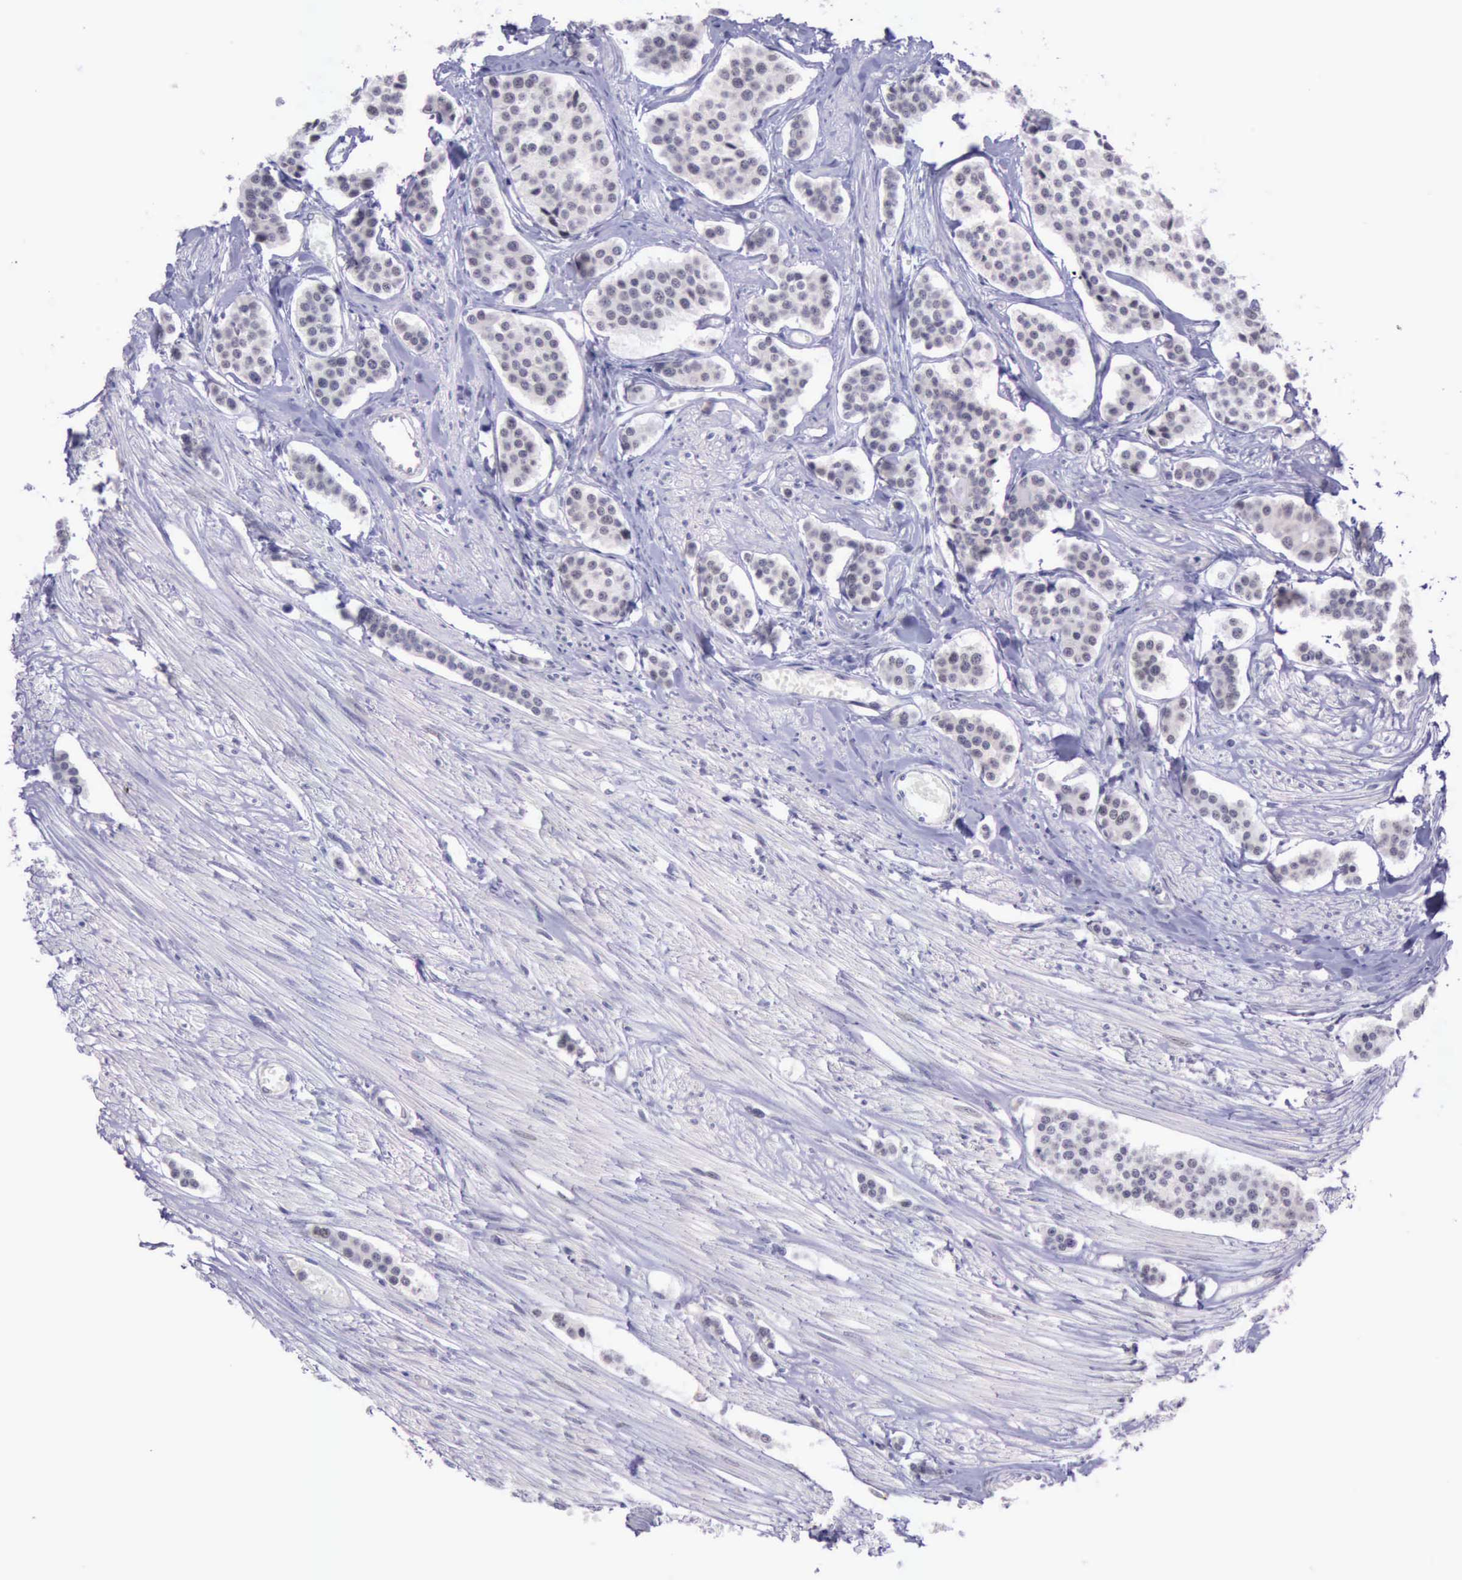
{"staining": {"intensity": "negative", "quantity": "none", "location": "none"}, "tissue": "carcinoid", "cell_type": "Tumor cells", "image_type": "cancer", "snomed": [{"axis": "morphology", "description": "Carcinoid, malignant, NOS"}, {"axis": "topography", "description": "Small intestine"}], "caption": "Tumor cells show no significant staining in carcinoid.", "gene": "PARP1", "patient": {"sex": "male", "age": 60}}